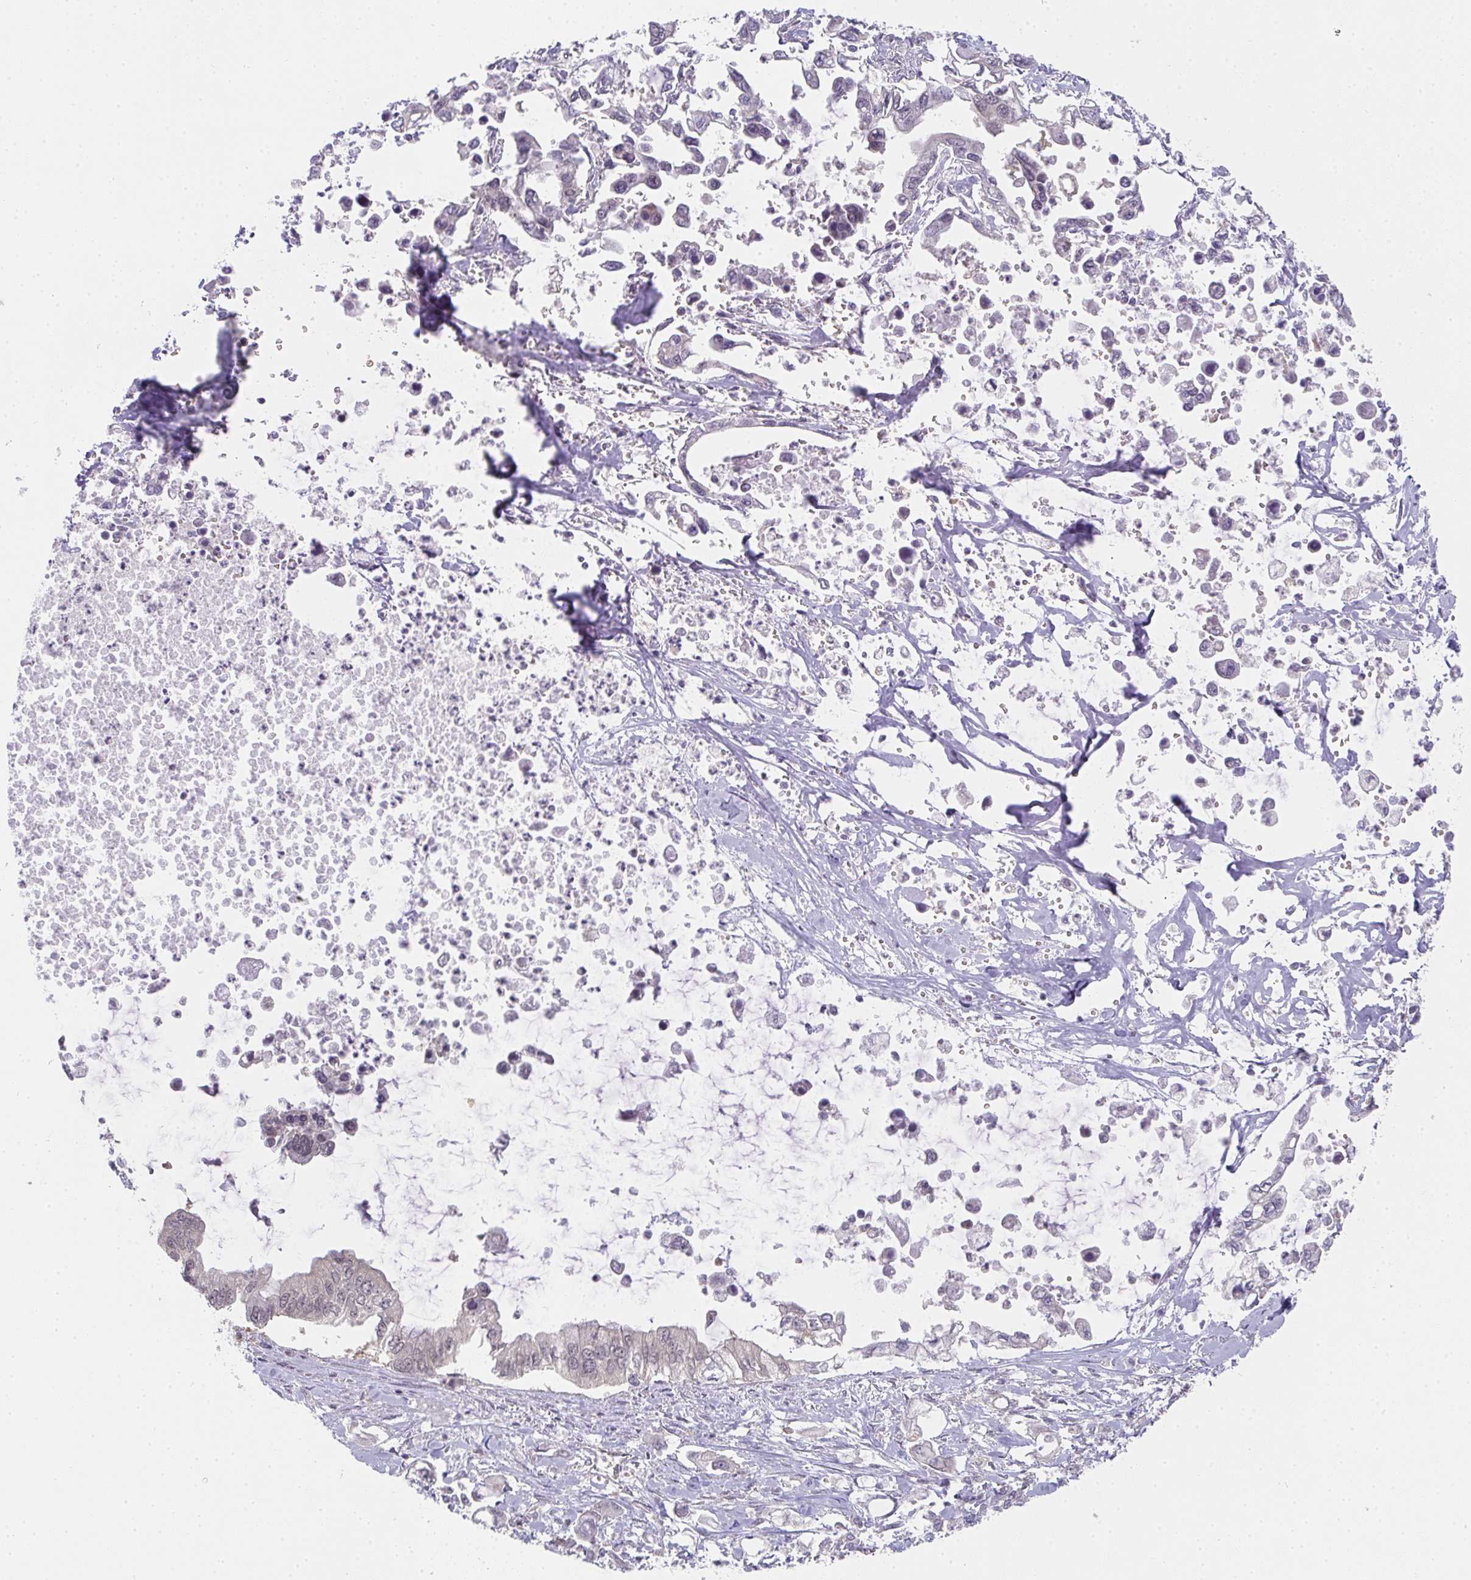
{"staining": {"intensity": "negative", "quantity": "none", "location": "none"}, "tissue": "pancreatic cancer", "cell_type": "Tumor cells", "image_type": "cancer", "snomed": [{"axis": "morphology", "description": "Adenocarcinoma, NOS"}, {"axis": "topography", "description": "Pancreas"}], "caption": "Tumor cells are negative for protein expression in human pancreatic cancer.", "gene": "GSDMB", "patient": {"sex": "male", "age": 61}}